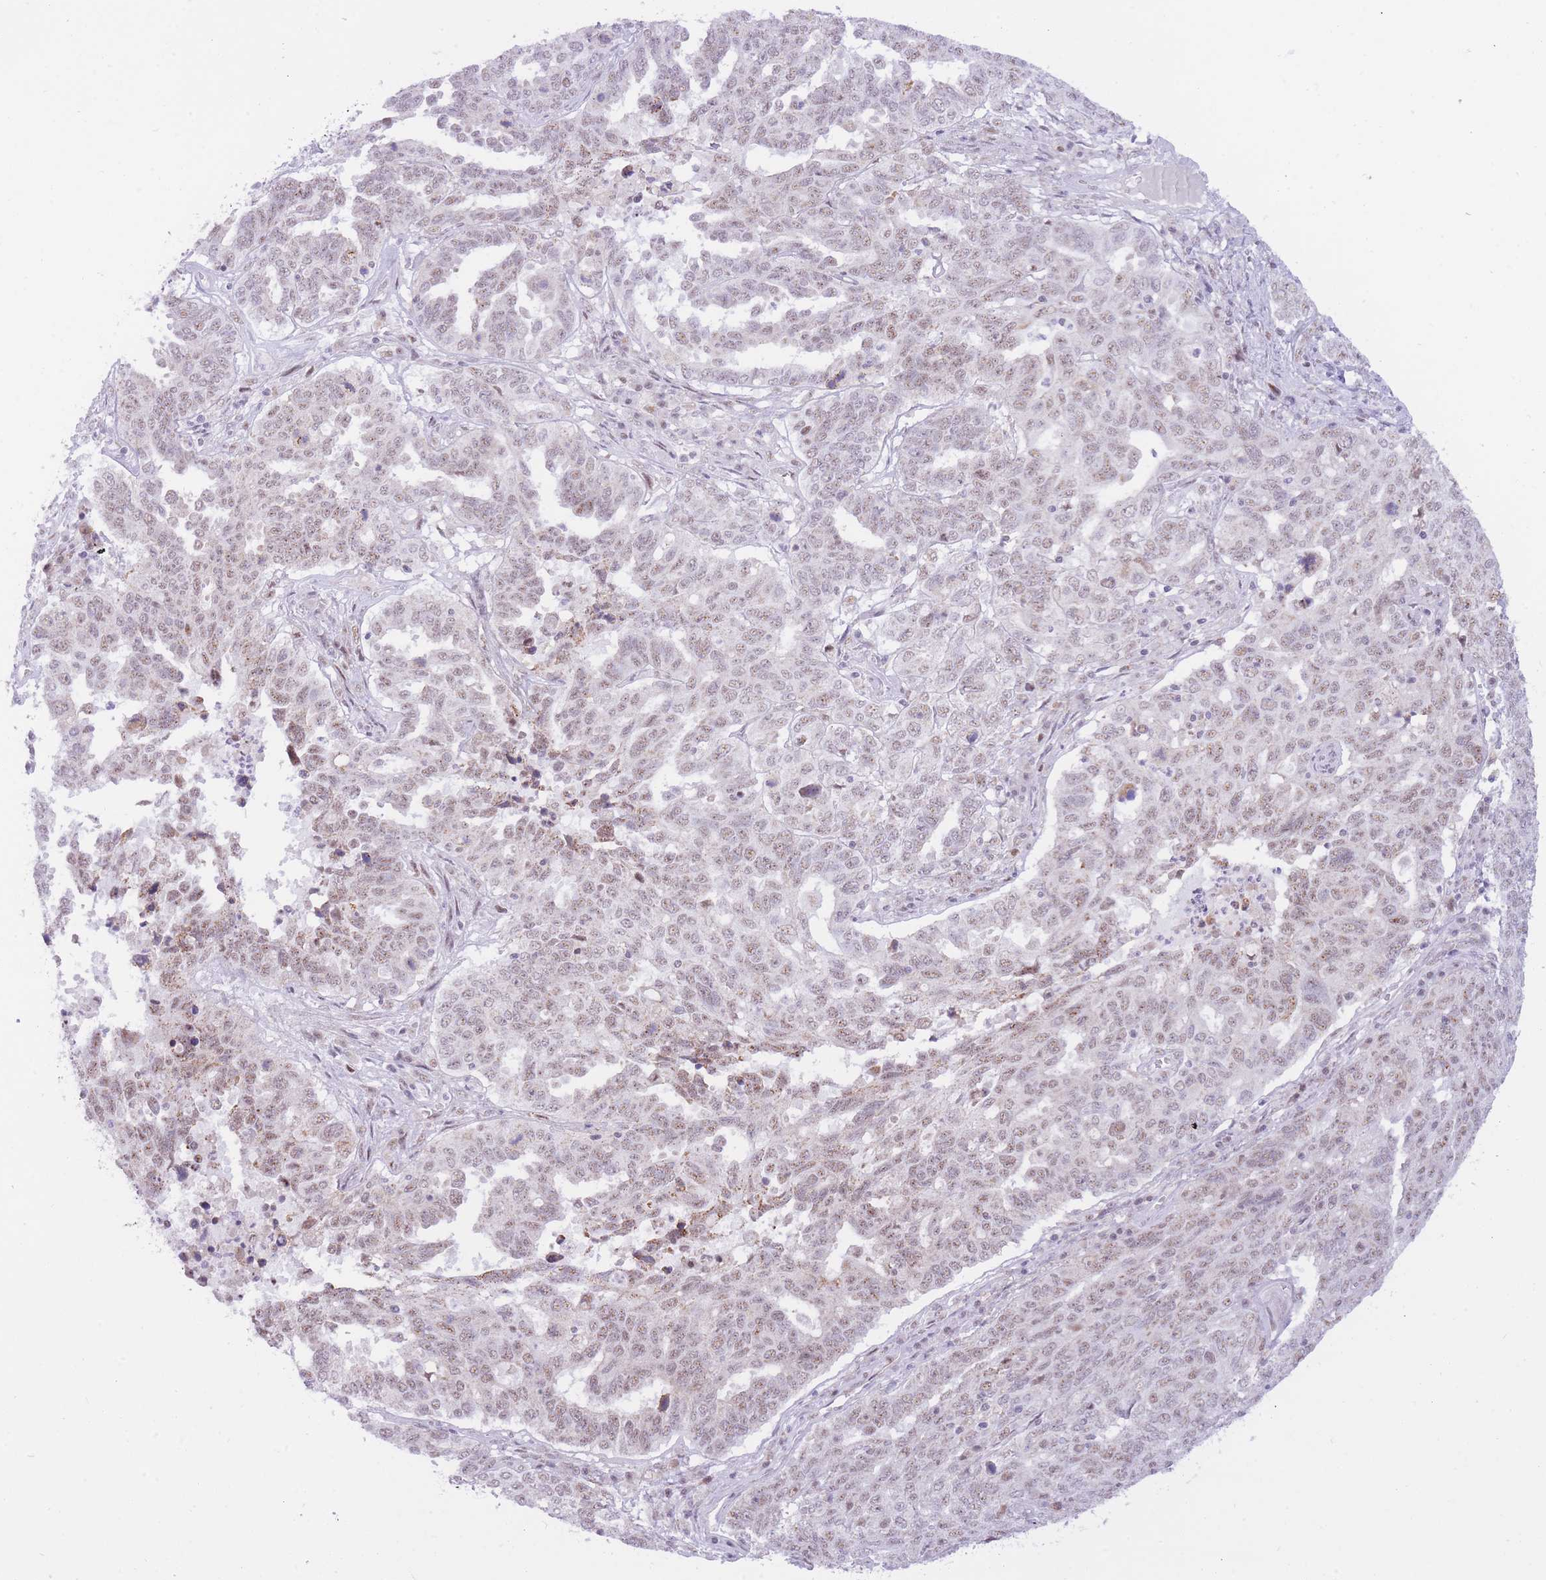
{"staining": {"intensity": "weak", "quantity": "25%-75%", "location": "nuclear"}, "tissue": "ovarian cancer", "cell_type": "Tumor cells", "image_type": "cancer", "snomed": [{"axis": "morphology", "description": "Carcinoma, endometroid"}, {"axis": "topography", "description": "Ovary"}], "caption": "Endometroid carcinoma (ovarian) tissue displays weak nuclear positivity in approximately 25%-75% of tumor cells", "gene": "CYP2B6", "patient": {"sex": "female", "age": 62}}